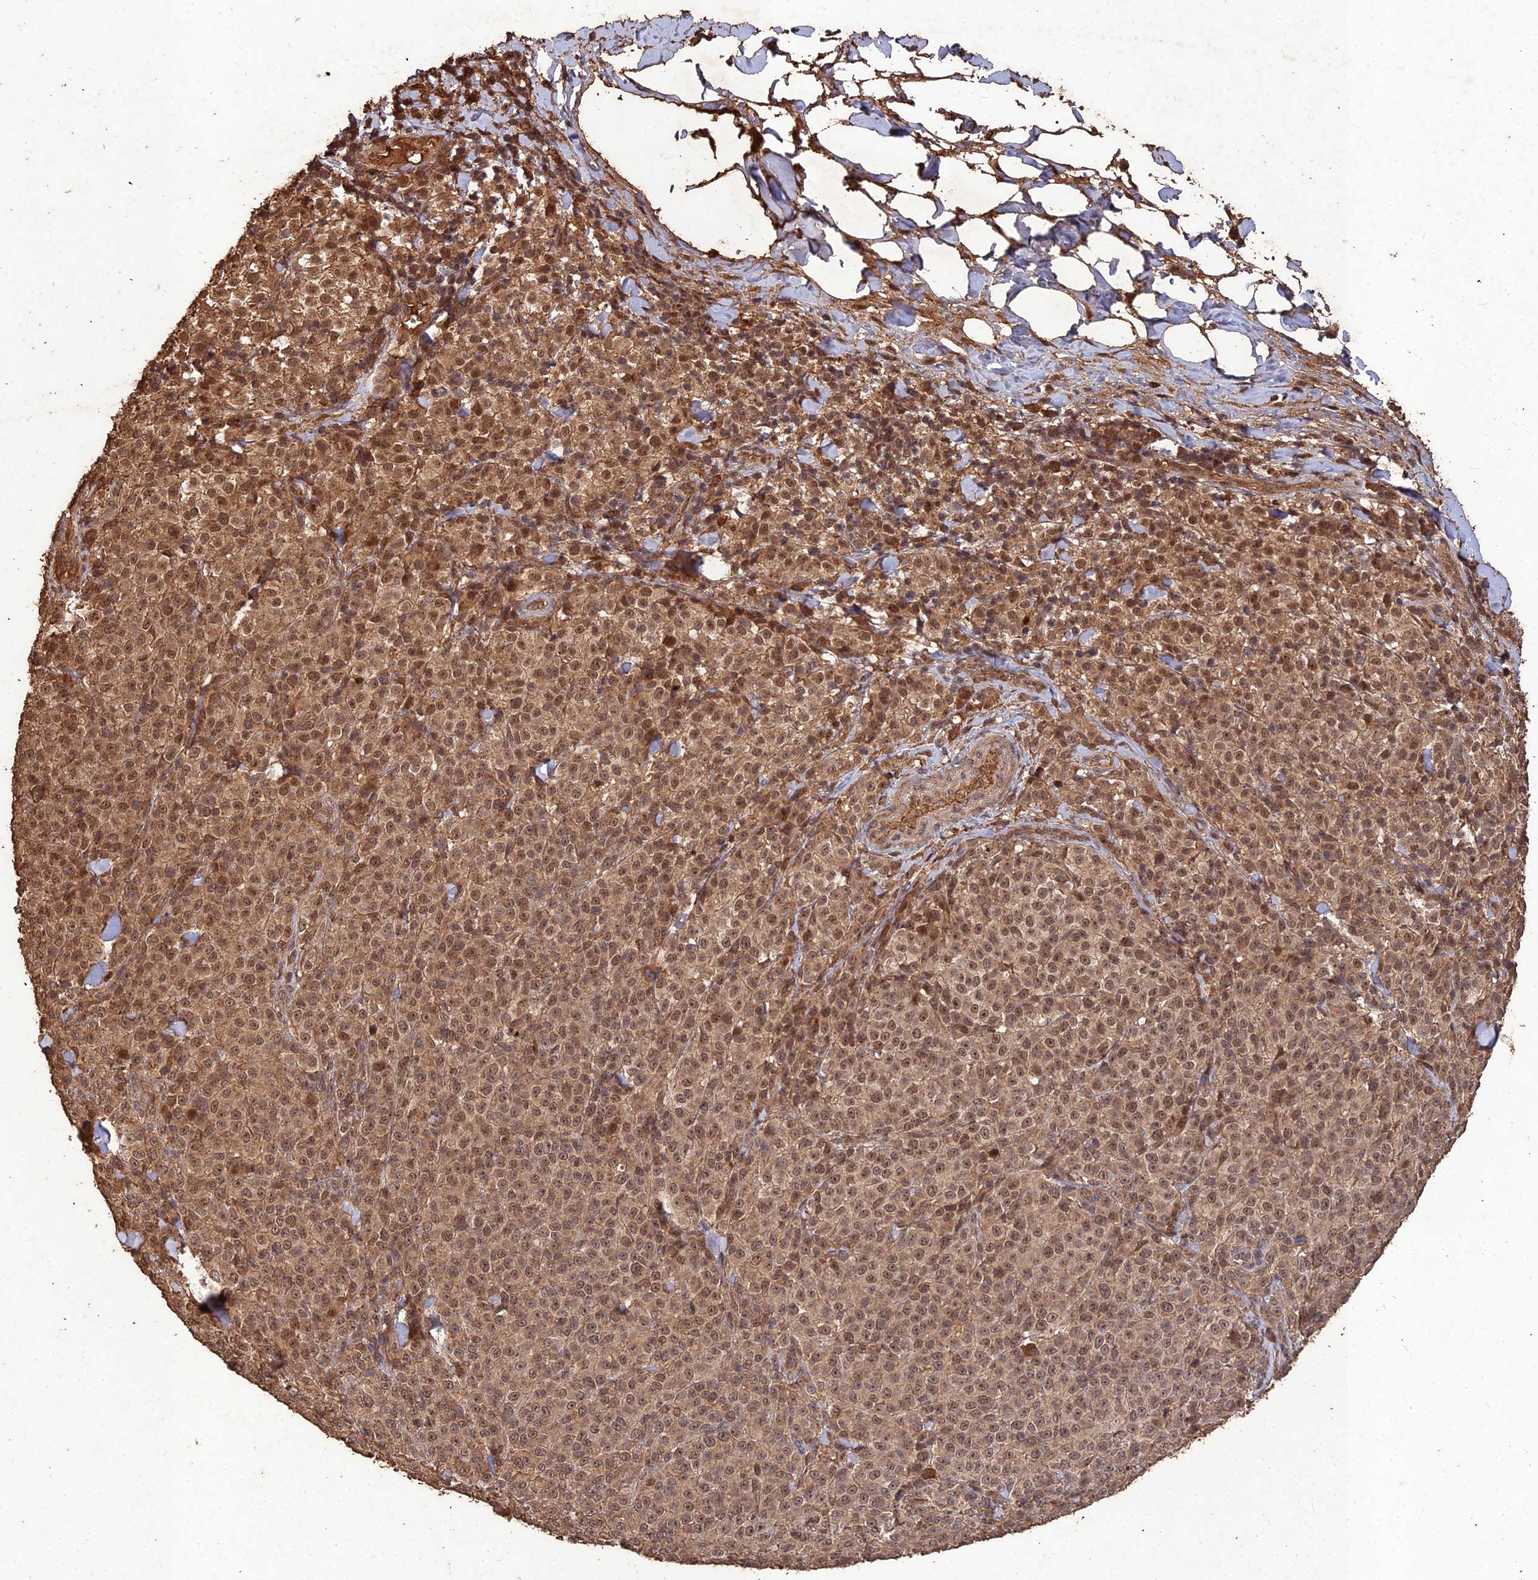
{"staining": {"intensity": "moderate", "quantity": ">75%", "location": "cytoplasmic/membranous,nuclear"}, "tissue": "melanoma", "cell_type": "Tumor cells", "image_type": "cancer", "snomed": [{"axis": "morphology", "description": "Normal tissue, NOS"}, {"axis": "morphology", "description": "Malignant melanoma, NOS"}, {"axis": "topography", "description": "Skin"}], "caption": "Moderate cytoplasmic/membranous and nuclear protein positivity is identified in approximately >75% of tumor cells in melanoma.", "gene": "SYMPK", "patient": {"sex": "female", "age": 34}}